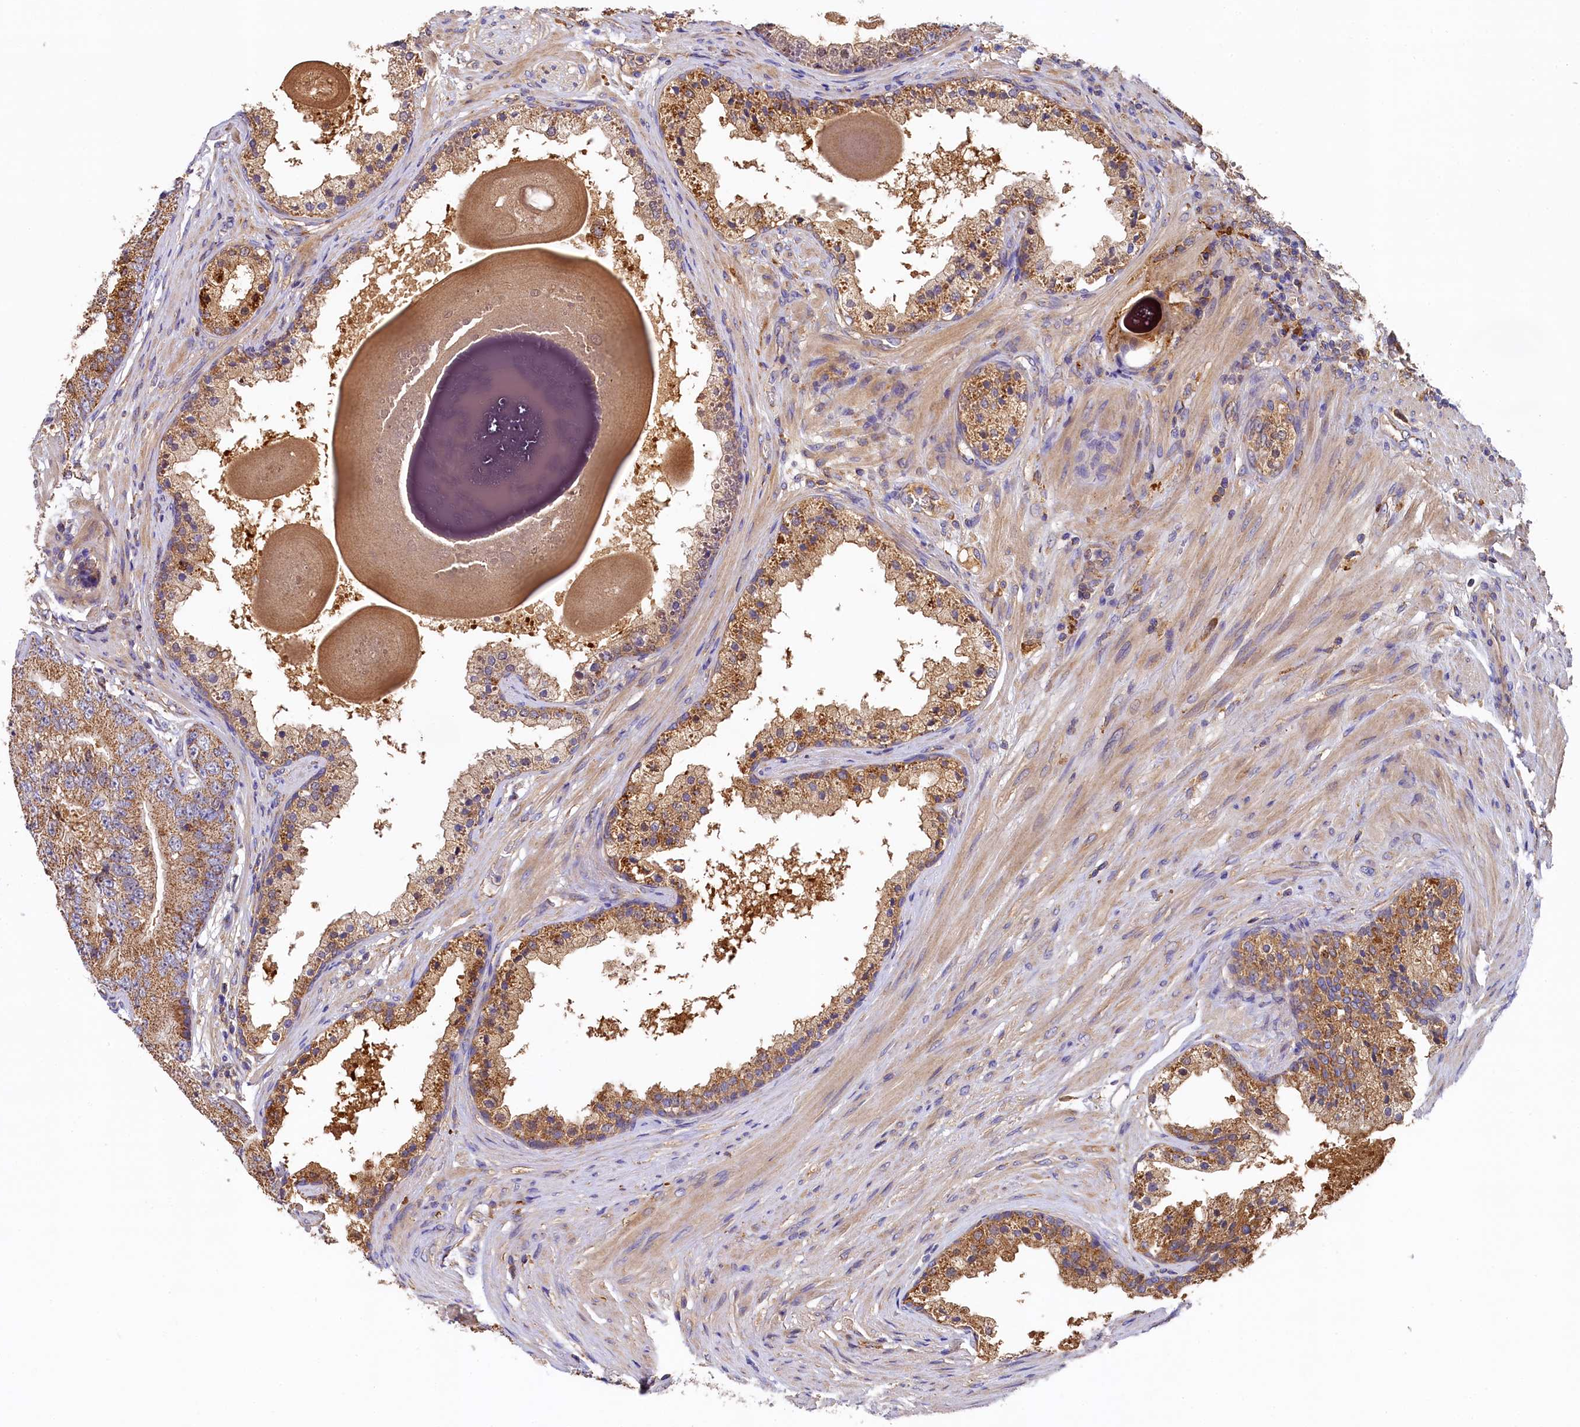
{"staining": {"intensity": "moderate", "quantity": ">75%", "location": "cytoplasmic/membranous"}, "tissue": "prostate cancer", "cell_type": "Tumor cells", "image_type": "cancer", "snomed": [{"axis": "morphology", "description": "Adenocarcinoma, High grade"}, {"axis": "topography", "description": "Prostate"}], "caption": "Tumor cells display medium levels of moderate cytoplasmic/membranous expression in about >75% of cells in human prostate cancer (high-grade adenocarcinoma).", "gene": "SEC31B", "patient": {"sex": "male", "age": 70}}